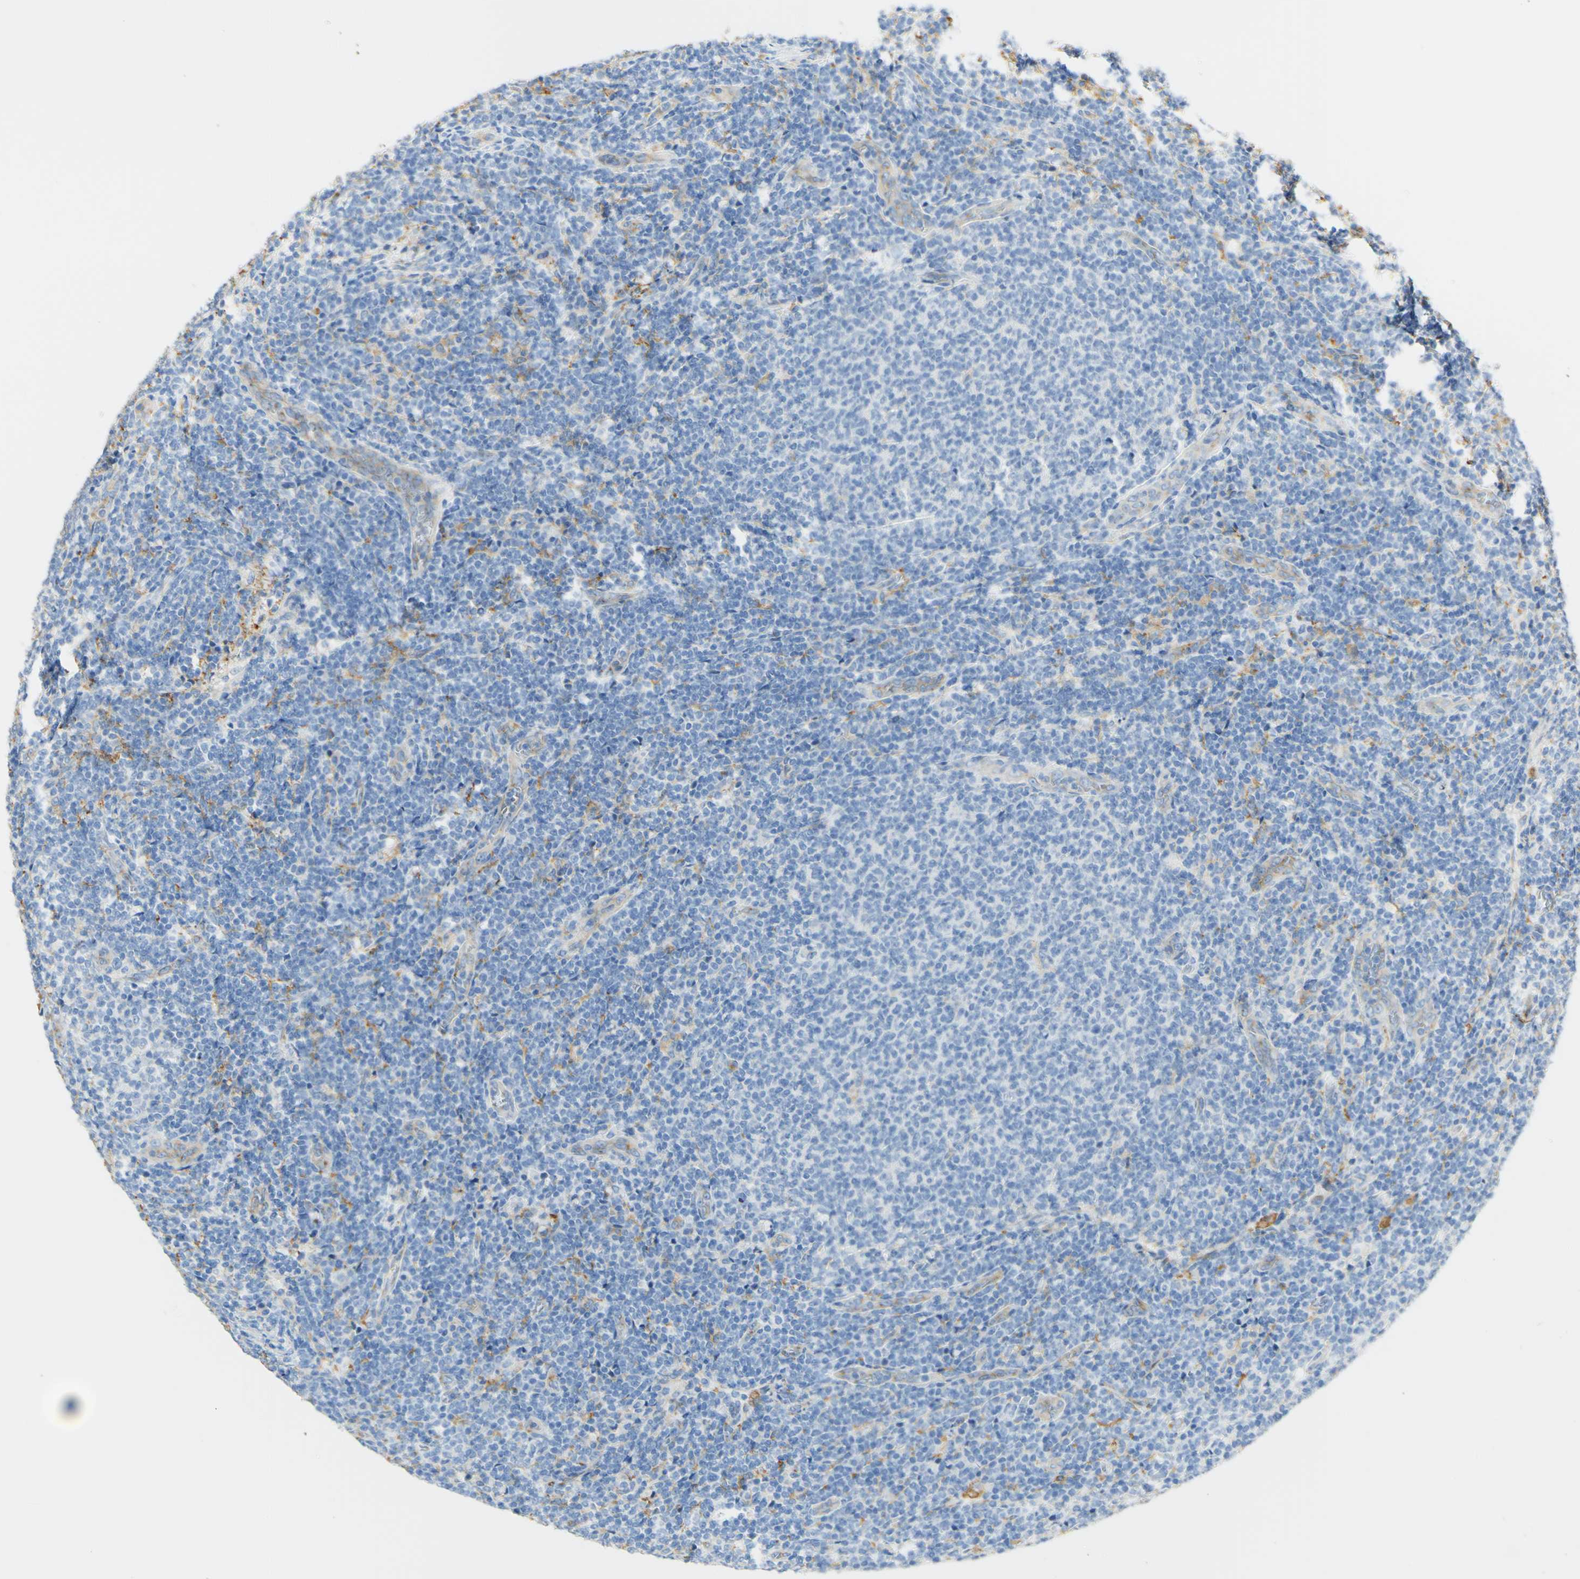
{"staining": {"intensity": "negative", "quantity": "none", "location": "none"}, "tissue": "lymphoma", "cell_type": "Tumor cells", "image_type": "cancer", "snomed": [{"axis": "morphology", "description": "Malignant lymphoma, non-Hodgkin's type, Low grade"}, {"axis": "topography", "description": "Lymph node"}], "caption": "Human malignant lymphoma, non-Hodgkin's type (low-grade) stained for a protein using immunohistochemistry (IHC) shows no positivity in tumor cells.", "gene": "FCGRT", "patient": {"sex": "male", "age": 66}}